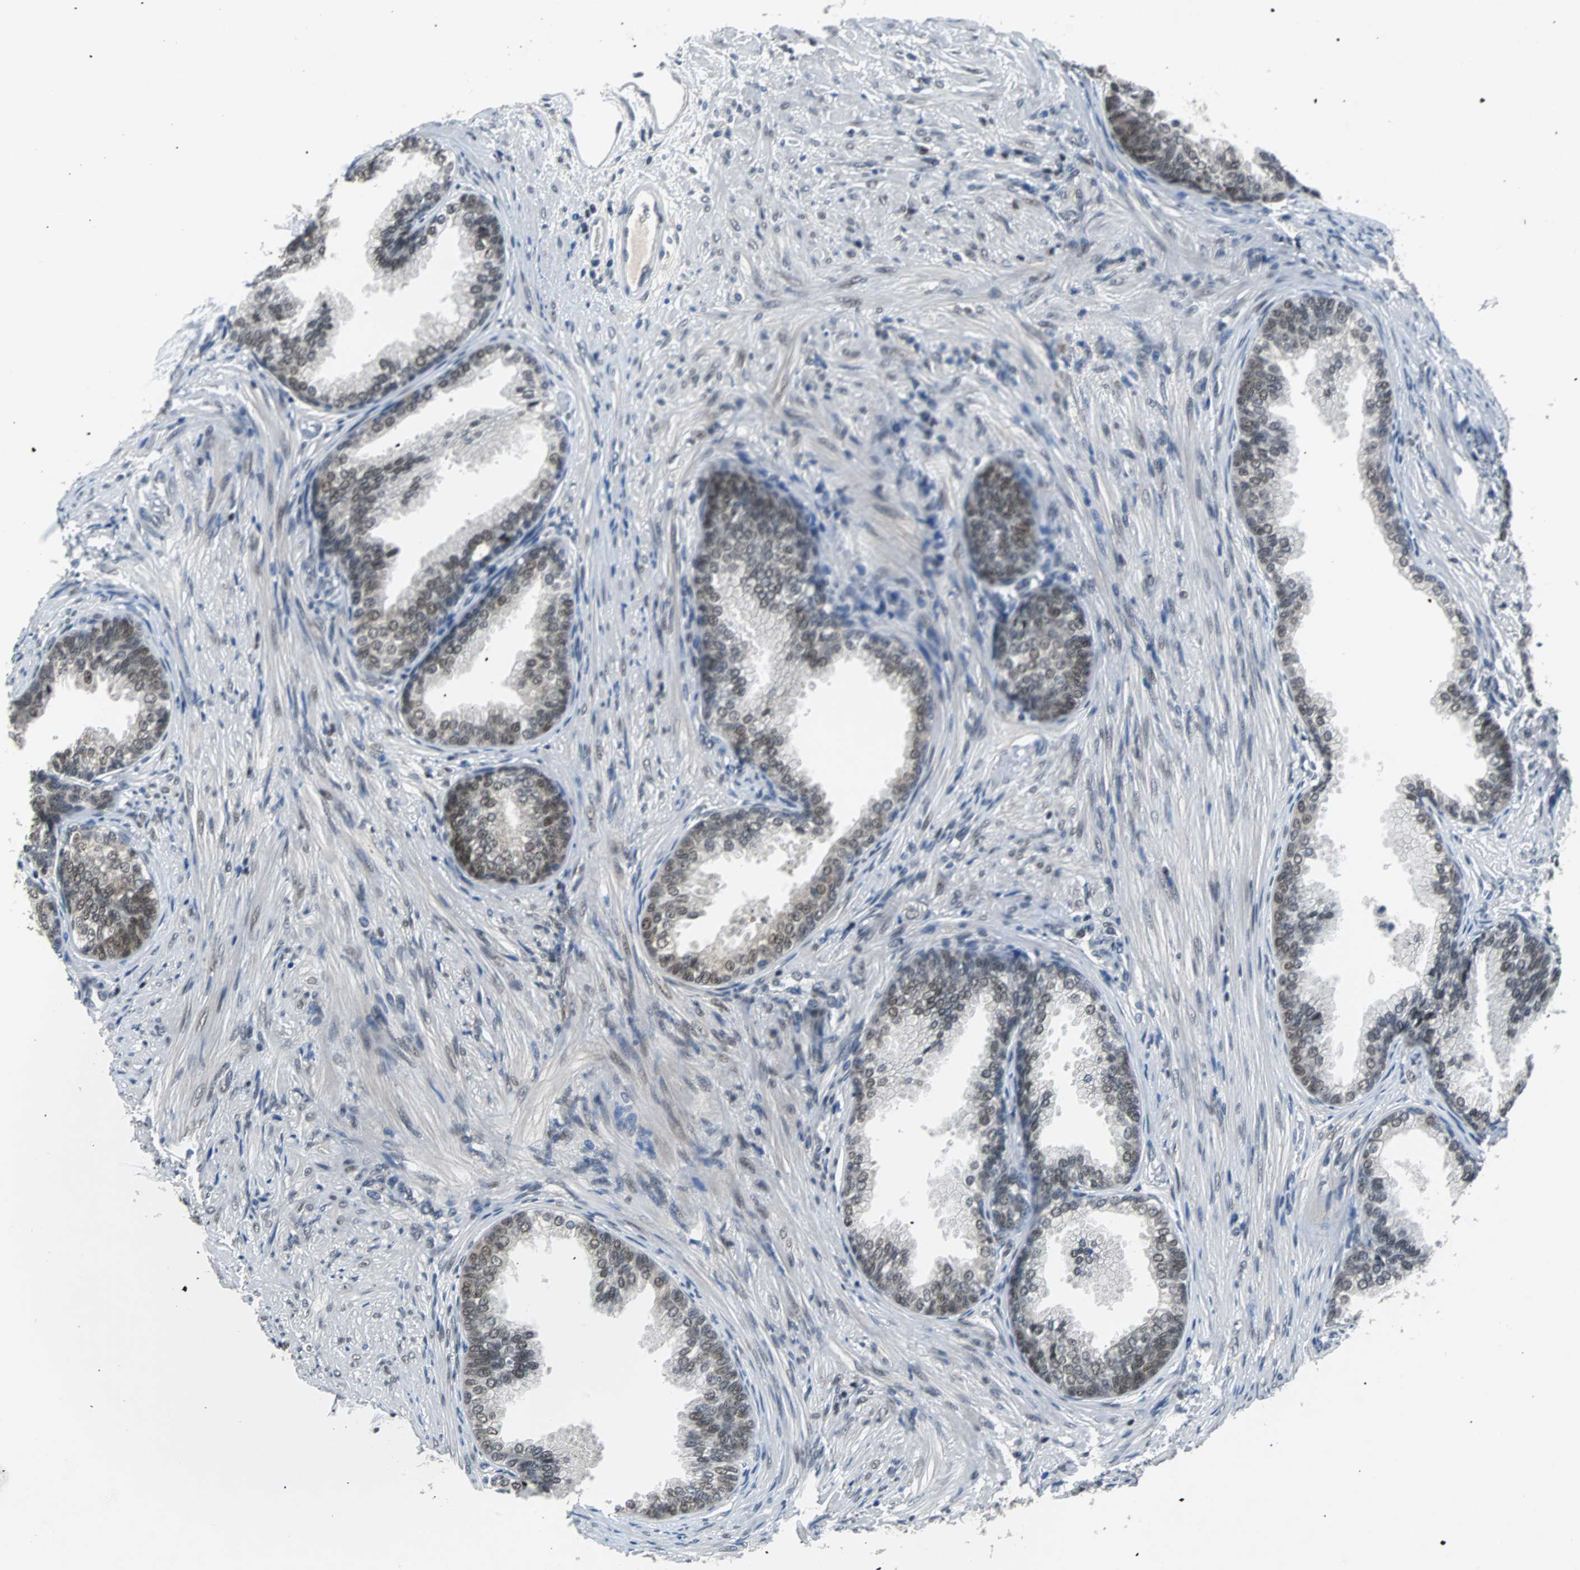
{"staining": {"intensity": "moderate", "quantity": ">75%", "location": "cytoplasmic/membranous"}, "tissue": "prostate", "cell_type": "Glandular cells", "image_type": "normal", "snomed": [{"axis": "morphology", "description": "Normal tissue, NOS"}, {"axis": "topography", "description": "Prostate"}], "caption": "Prostate was stained to show a protein in brown. There is medium levels of moderate cytoplasmic/membranous positivity in approximately >75% of glandular cells. The protein is stained brown, and the nuclei are stained in blue (DAB (3,3'-diaminobenzidine) IHC with brightfield microscopy, high magnification).", "gene": "USP28", "patient": {"sex": "male", "age": 76}}